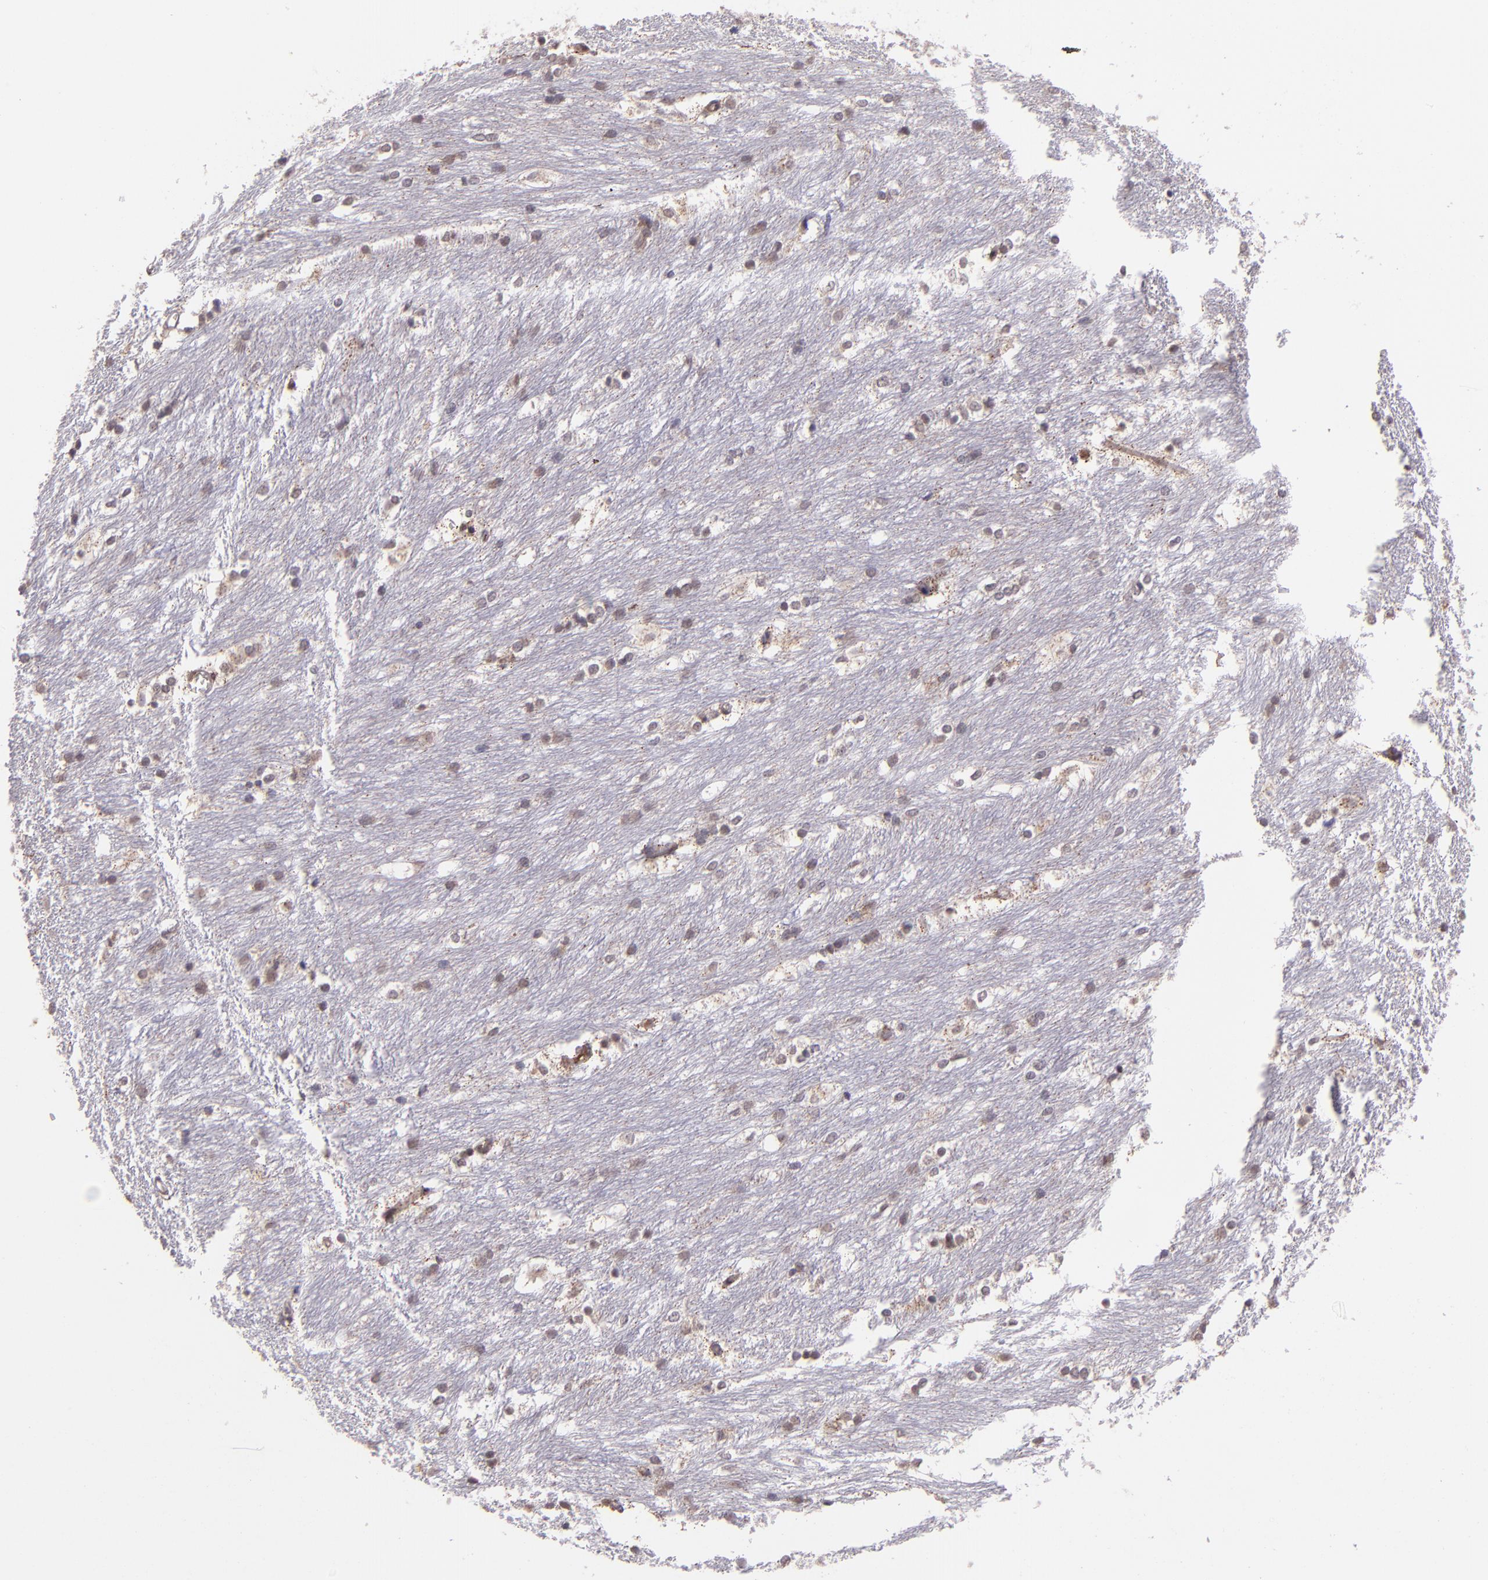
{"staining": {"intensity": "negative", "quantity": "none", "location": "none"}, "tissue": "caudate", "cell_type": "Glial cells", "image_type": "normal", "snomed": [{"axis": "morphology", "description": "Normal tissue, NOS"}, {"axis": "topography", "description": "Lateral ventricle wall"}], "caption": "A histopathology image of human caudate is negative for staining in glial cells. (DAB immunohistochemistry with hematoxylin counter stain).", "gene": "TAF7L", "patient": {"sex": "female", "age": 19}}